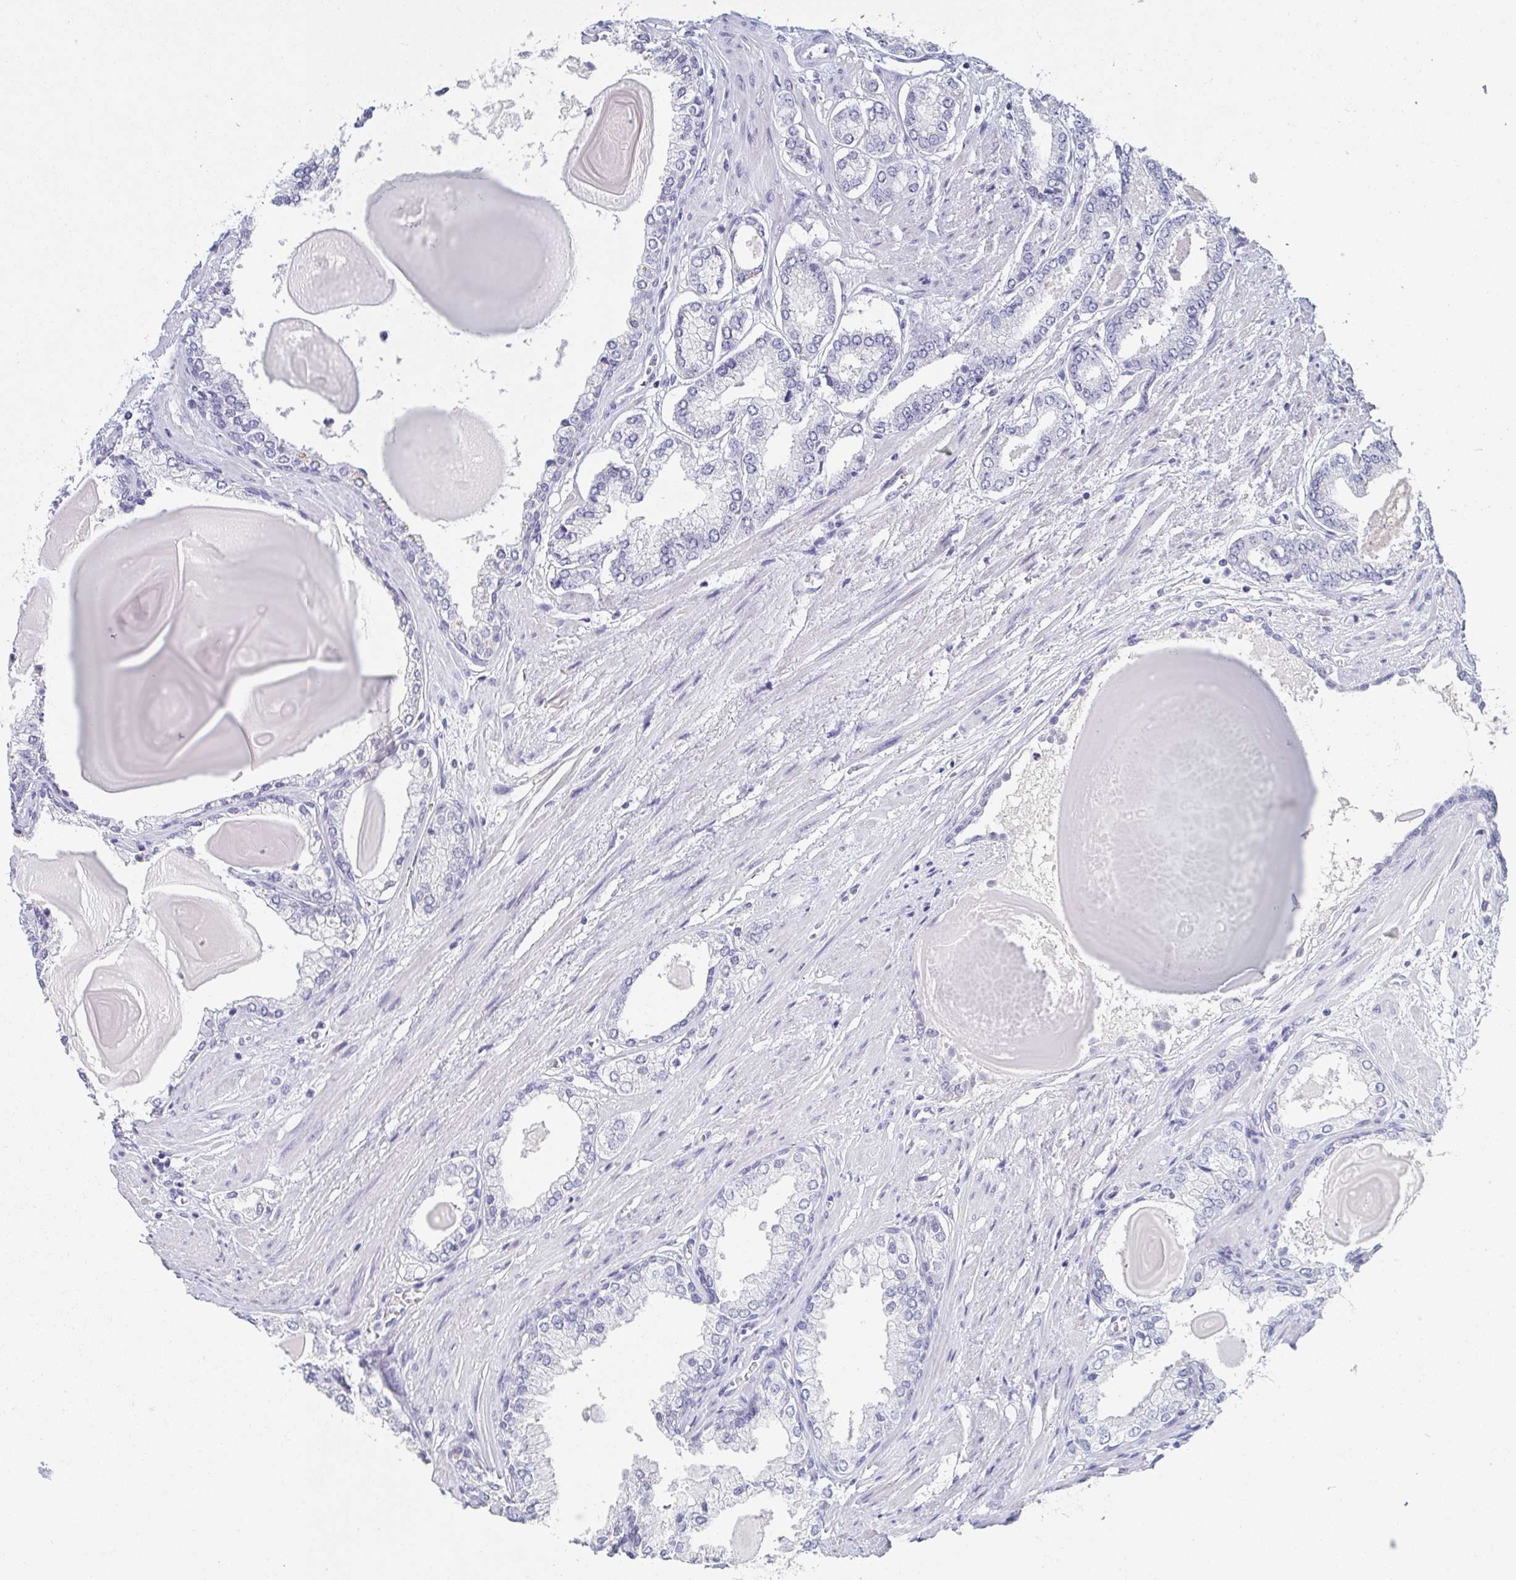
{"staining": {"intensity": "negative", "quantity": "none", "location": "none"}, "tissue": "prostate cancer", "cell_type": "Tumor cells", "image_type": "cancer", "snomed": [{"axis": "morphology", "description": "Adenocarcinoma, Low grade"}, {"axis": "topography", "description": "Prostate"}], "caption": "The micrograph shows no staining of tumor cells in prostate cancer.", "gene": "ITLN1", "patient": {"sex": "male", "age": 64}}